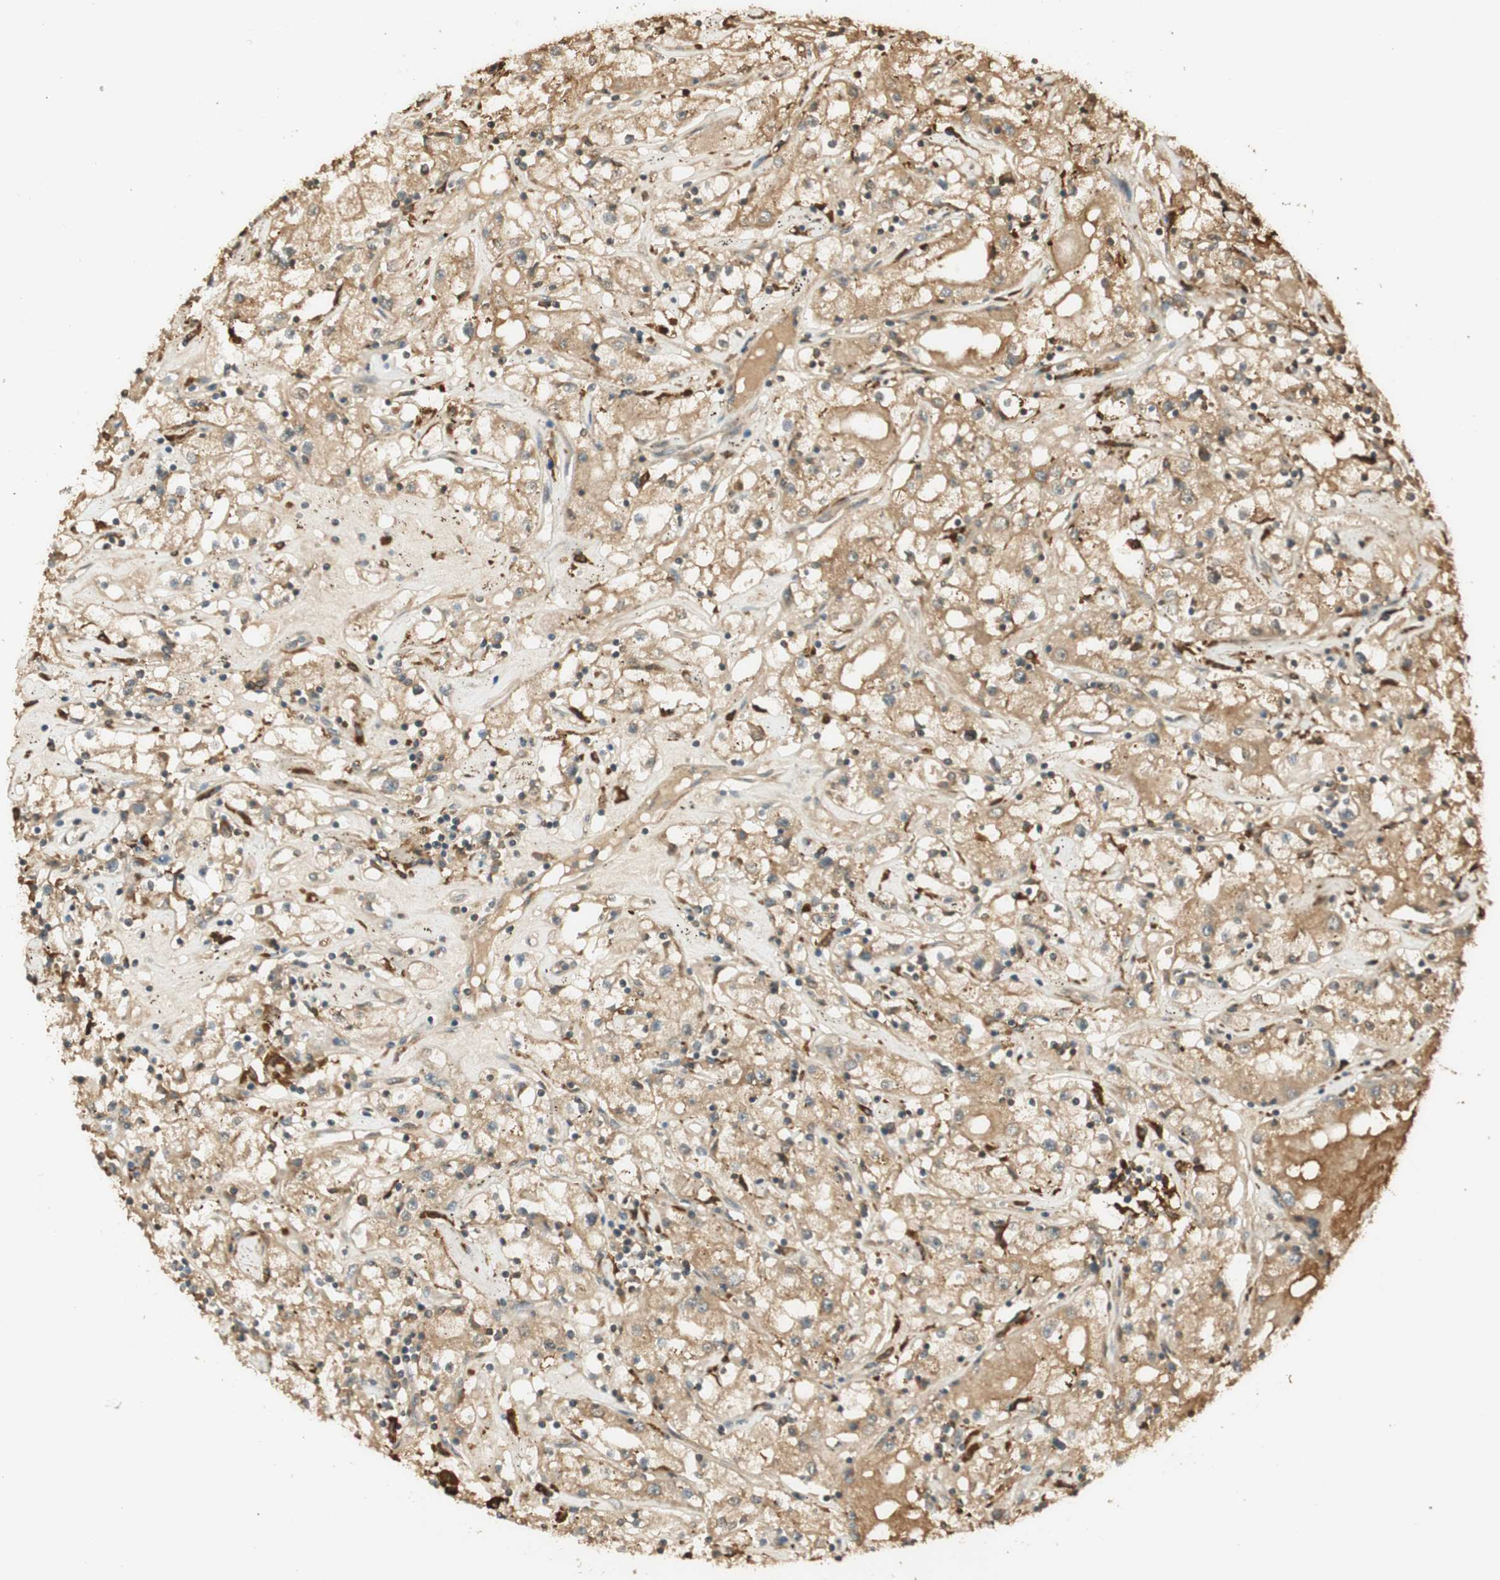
{"staining": {"intensity": "weak", "quantity": ">75%", "location": "cytoplasmic/membranous"}, "tissue": "renal cancer", "cell_type": "Tumor cells", "image_type": "cancer", "snomed": [{"axis": "morphology", "description": "Adenocarcinoma, NOS"}, {"axis": "topography", "description": "Kidney"}], "caption": "Weak cytoplasmic/membranous staining is appreciated in approximately >75% of tumor cells in renal cancer. (Stains: DAB (3,3'-diaminobenzidine) in brown, nuclei in blue, Microscopy: brightfield microscopy at high magnification).", "gene": "AGER", "patient": {"sex": "male", "age": 56}}